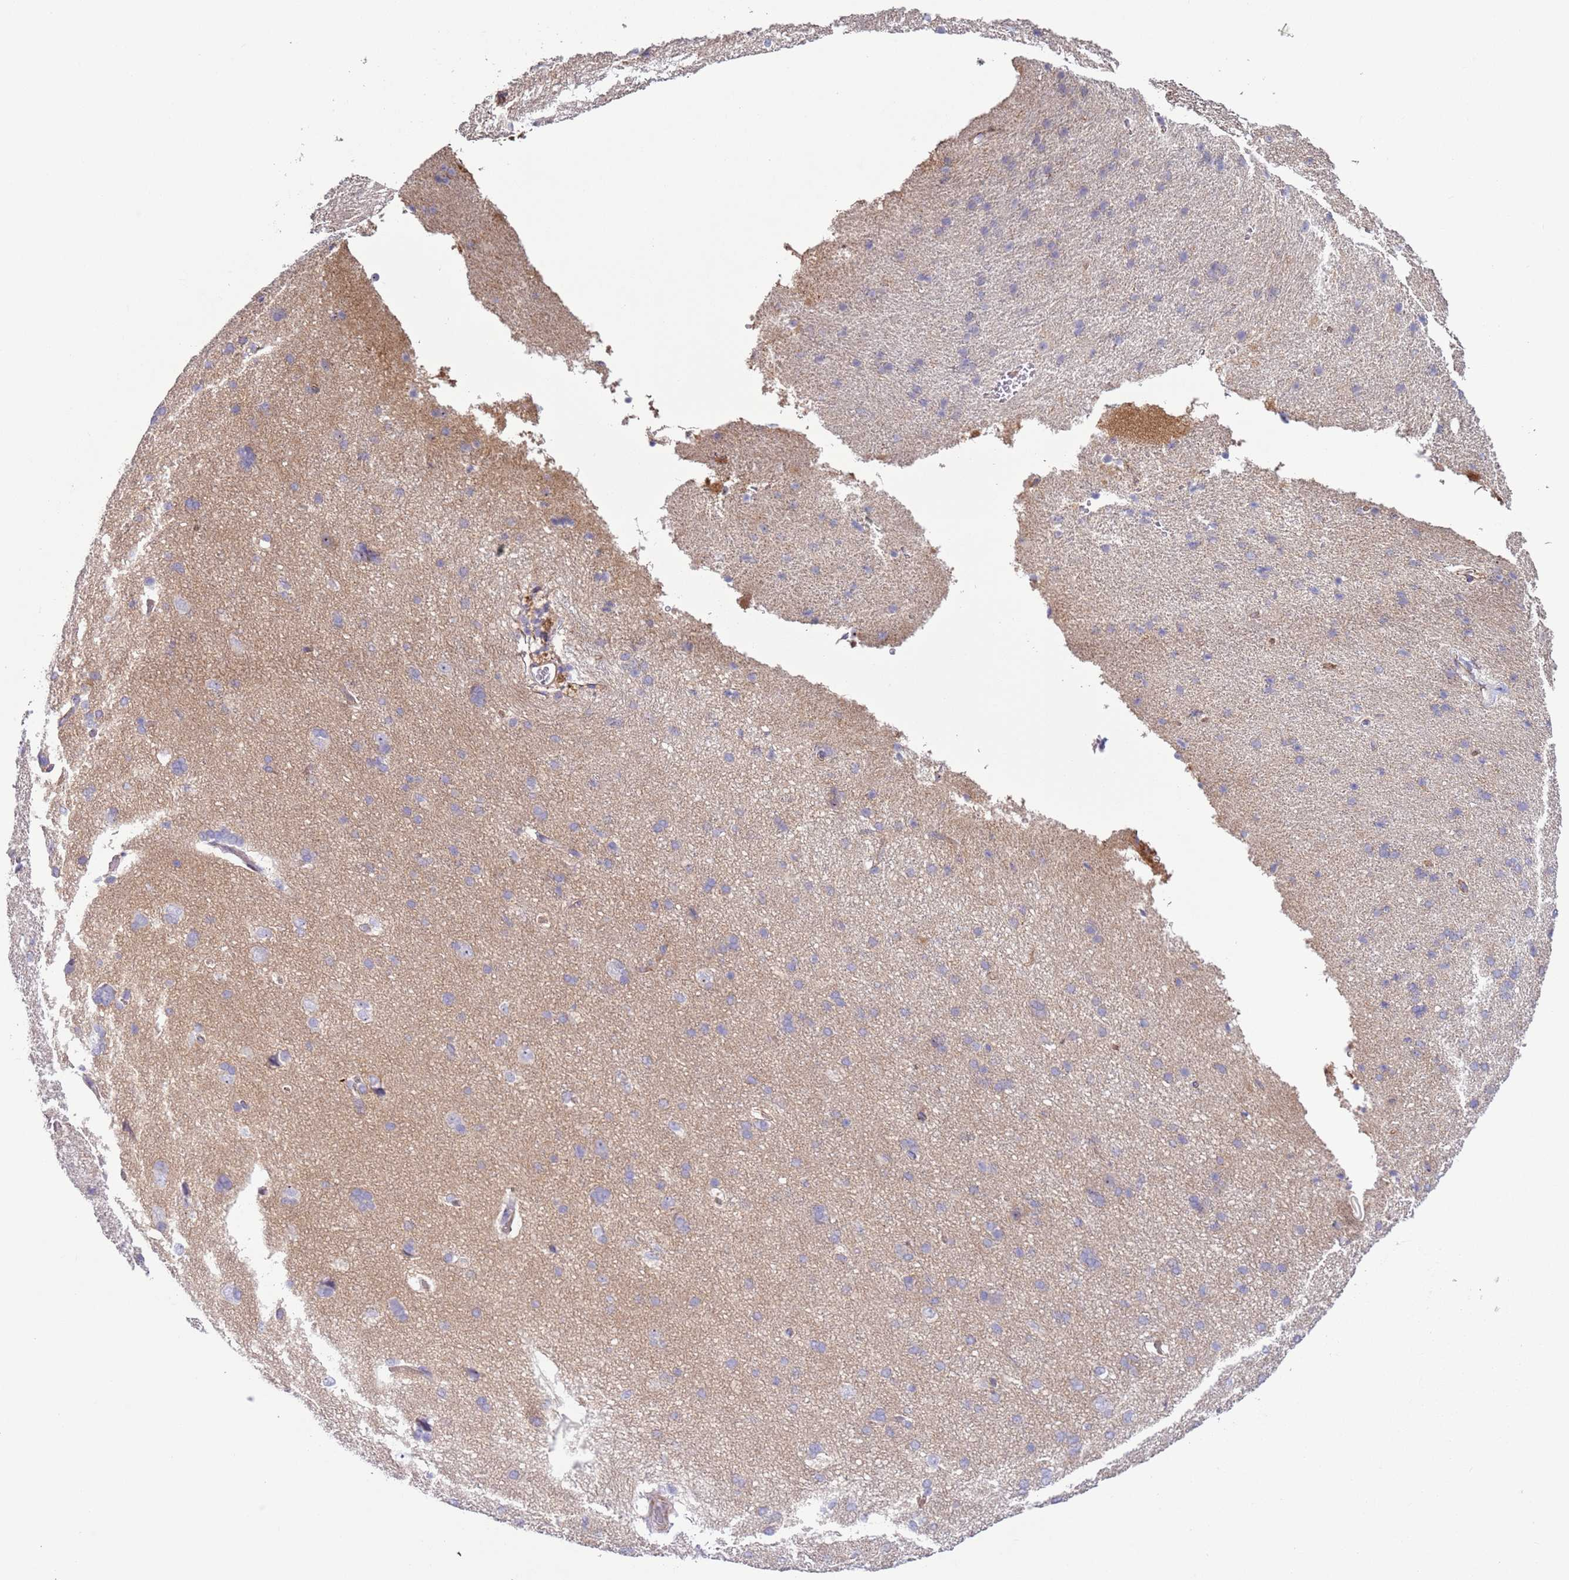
{"staining": {"intensity": "negative", "quantity": "none", "location": "none"}, "tissue": "cerebral cortex", "cell_type": "Endothelial cells", "image_type": "normal", "snomed": [{"axis": "morphology", "description": "Normal tissue, NOS"}, {"axis": "topography", "description": "Cerebral cortex"}], "caption": "IHC micrograph of benign cerebral cortex stained for a protein (brown), which reveals no expression in endothelial cells.", "gene": "HEATR1", "patient": {"sex": "male", "age": 62}}